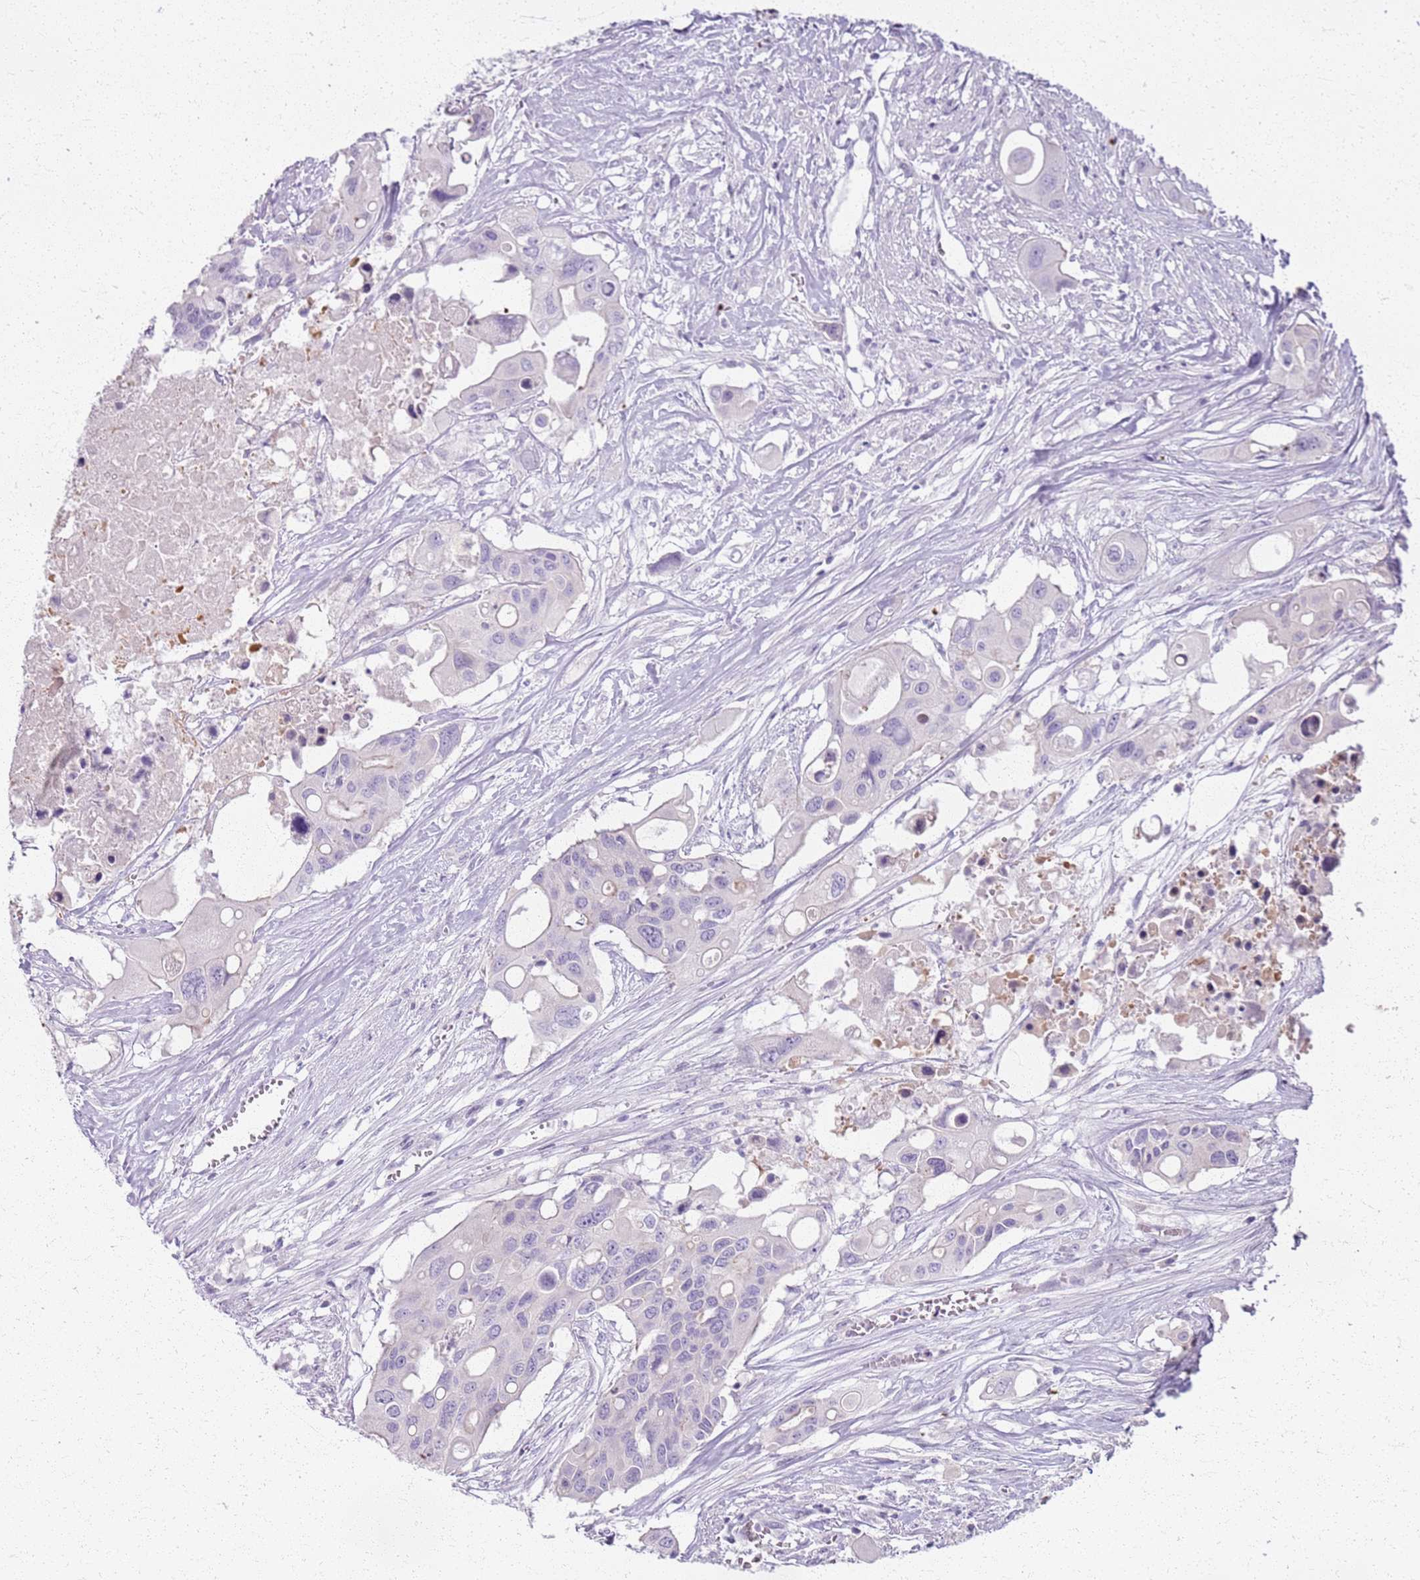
{"staining": {"intensity": "negative", "quantity": "none", "location": "none"}, "tissue": "colorectal cancer", "cell_type": "Tumor cells", "image_type": "cancer", "snomed": [{"axis": "morphology", "description": "Adenocarcinoma, NOS"}, {"axis": "topography", "description": "Colon"}], "caption": "Adenocarcinoma (colorectal) was stained to show a protein in brown. There is no significant staining in tumor cells.", "gene": "CSRP3", "patient": {"sex": "male", "age": 77}}